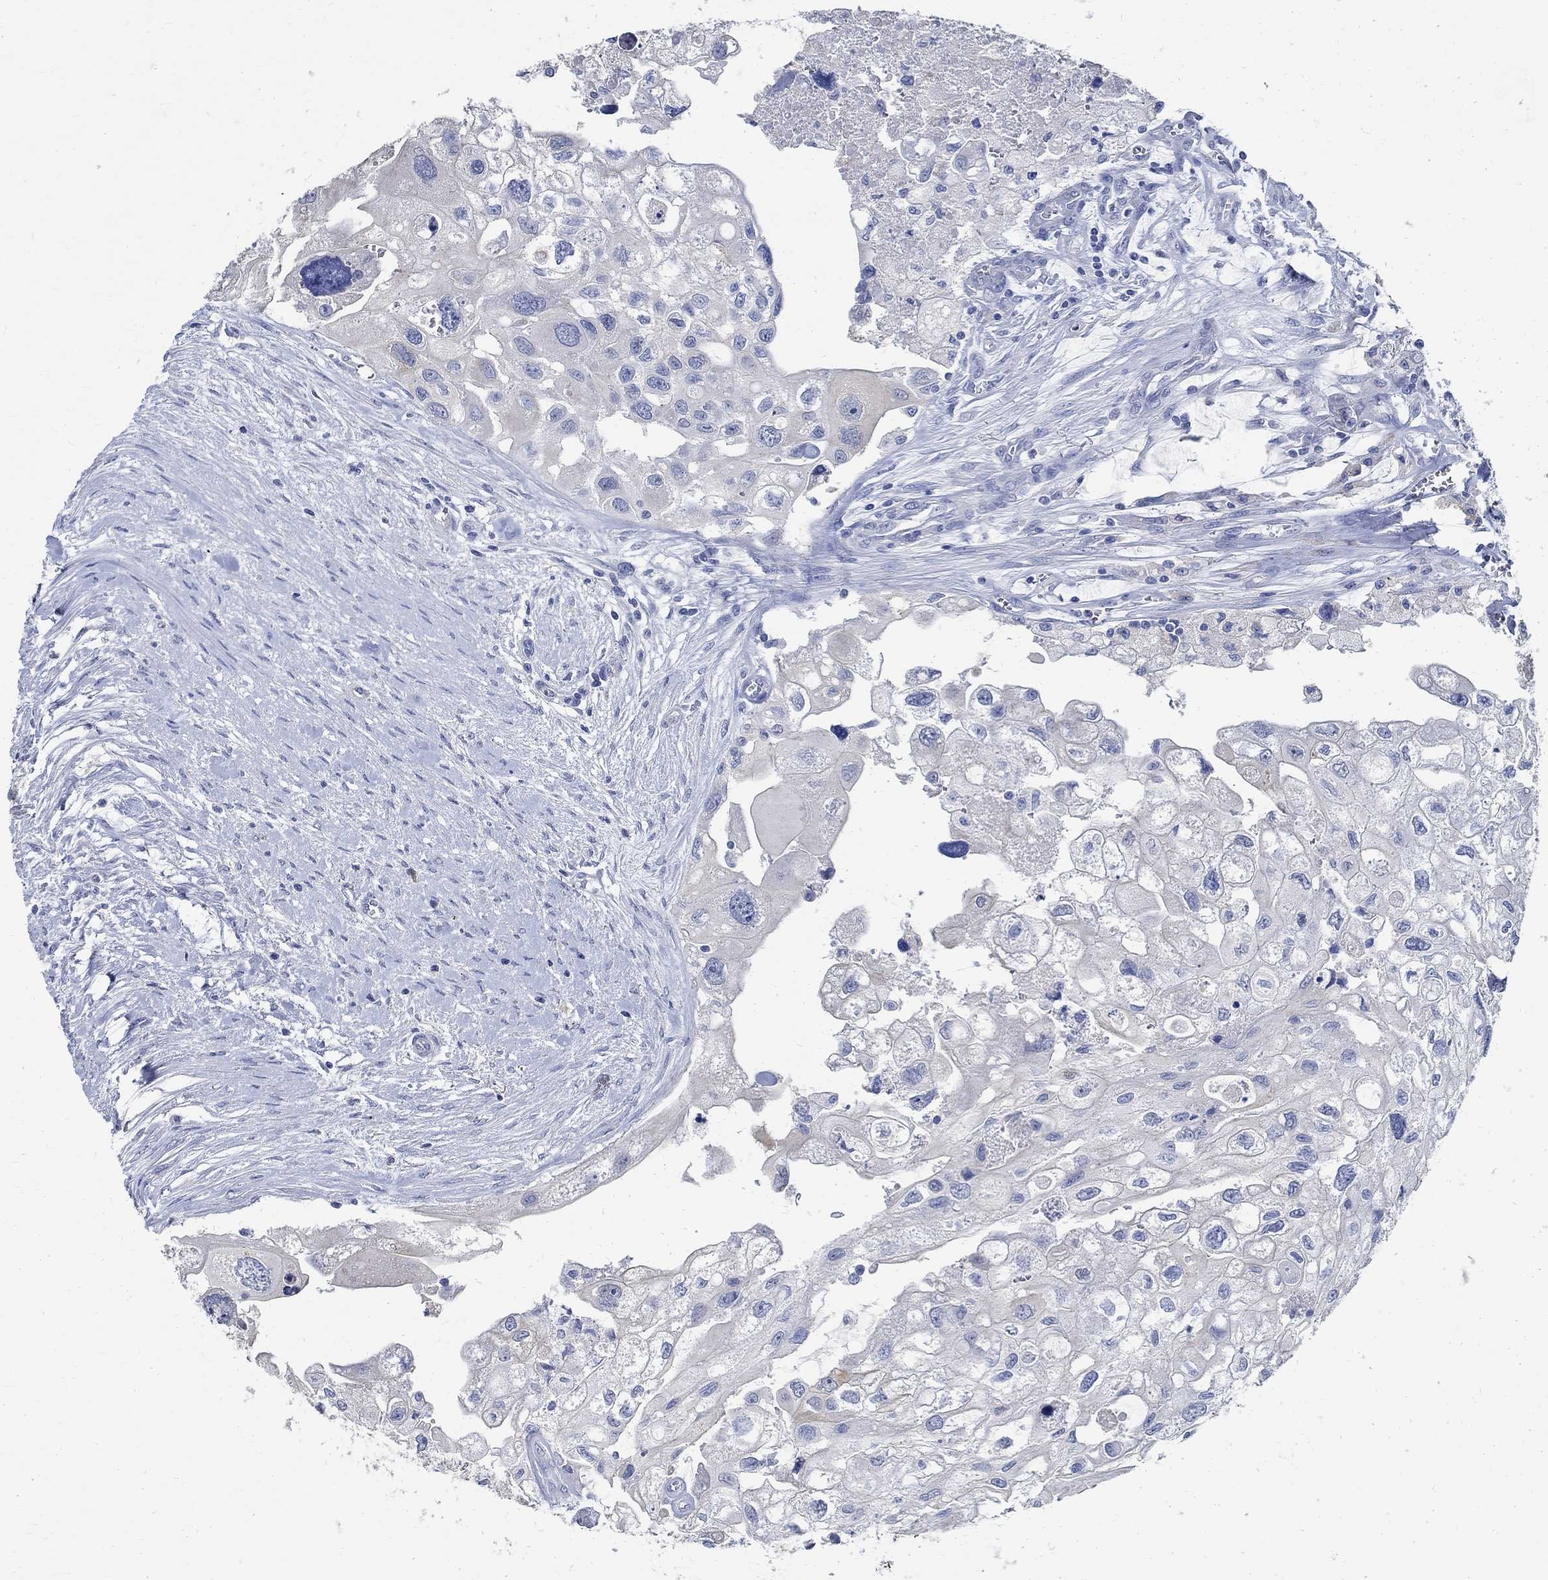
{"staining": {"intensity": "negative", "quantity": "none", "location": "none"}, "tissue": "urothelial cancer", "cell_type": "Tumor cells", "image_type": "cancer", "snomed": [{"axis": "morphology", "description": "Urothelial carcinoma, High grade"}, {"axis": "topography", "description": "Urinary bladder"}], "caption": "The photomicrograph displays no staining of tumor cells in urothelial cancer.", "gene": "PRX", "patient": {"sex": "male", "age": 59}}